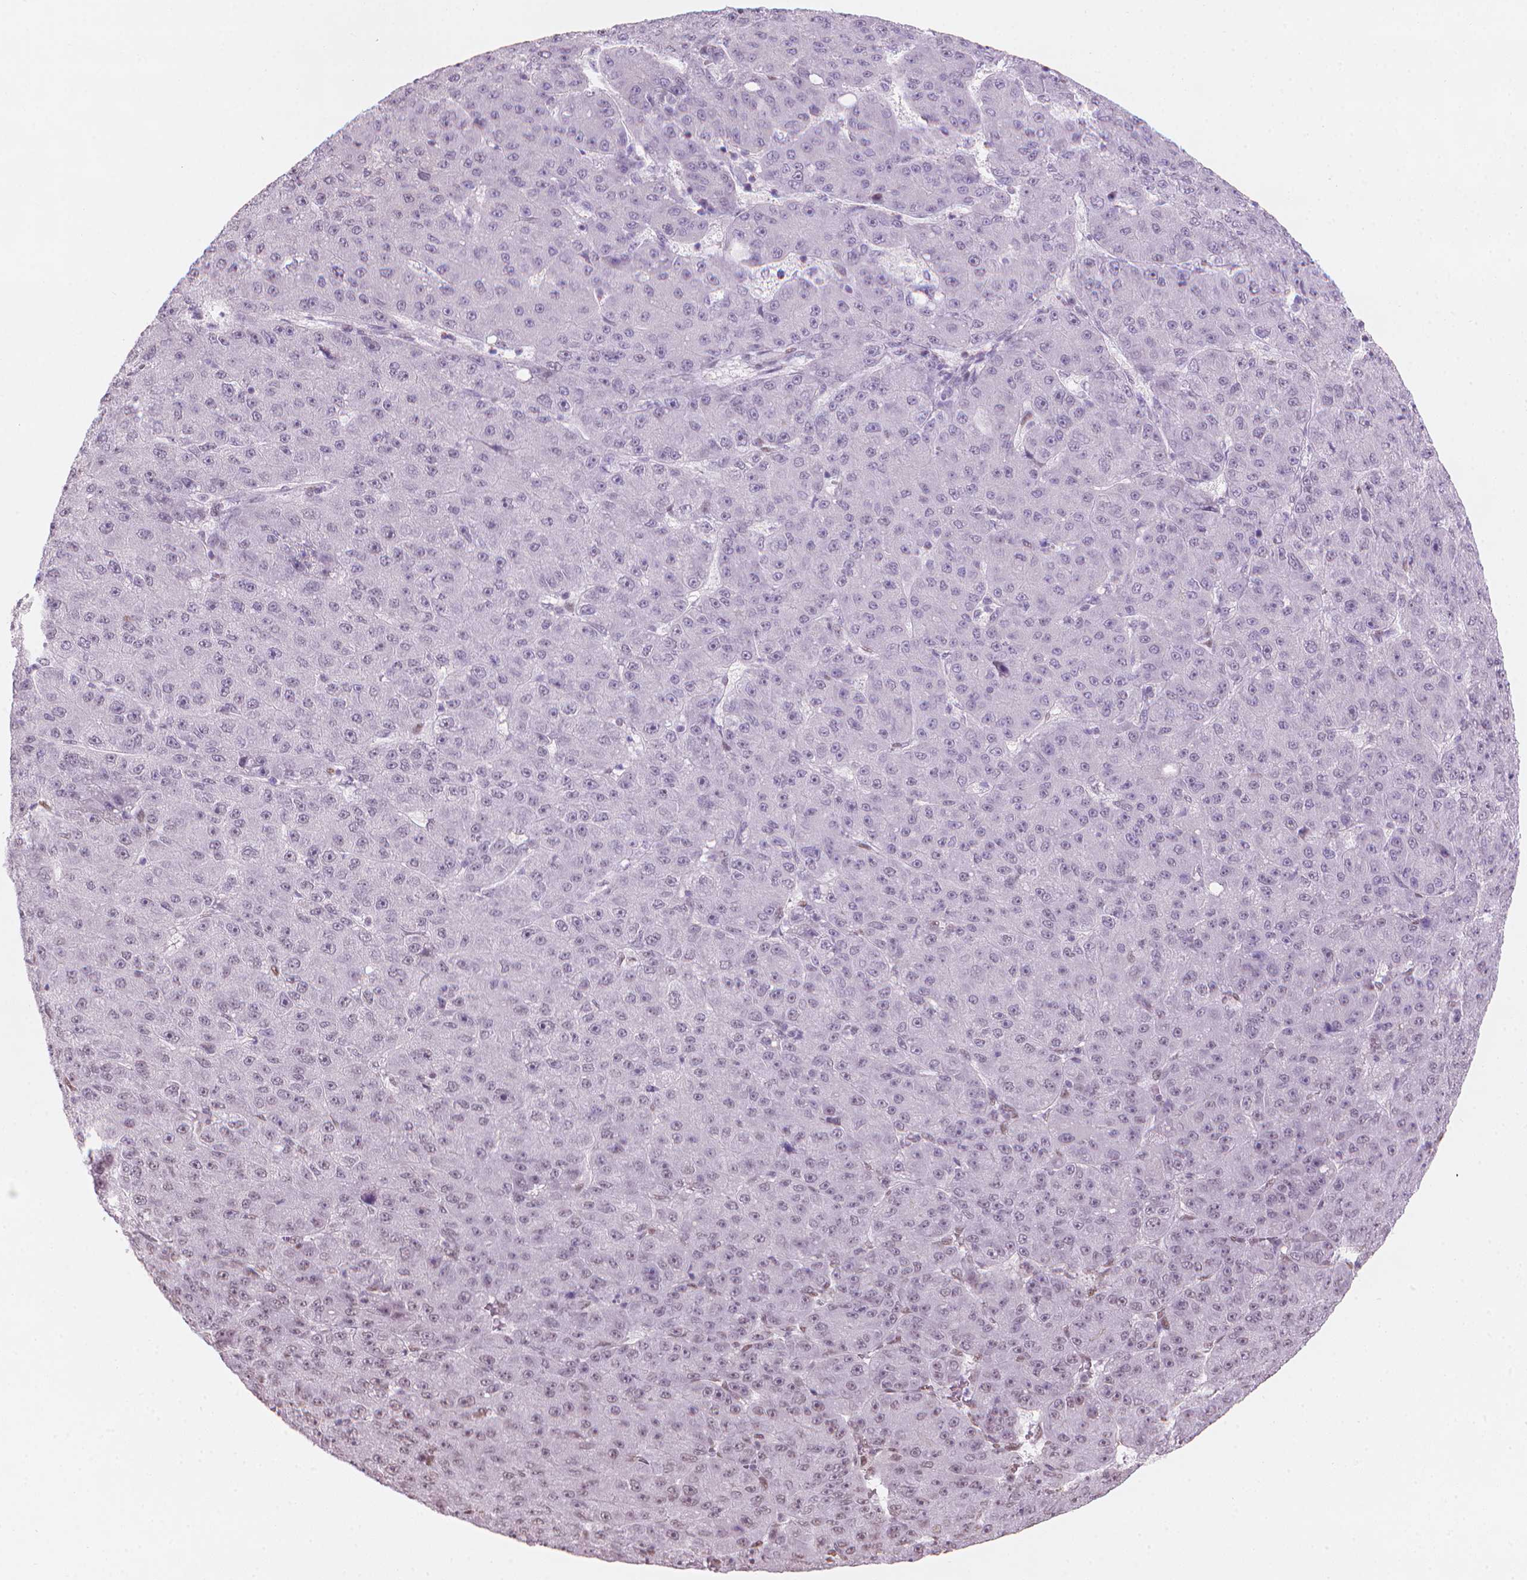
{"staining": {"intensity": "weak", "quantity": "<25%", "location": "nuclear"}, "tissue": "liver cancer", "cell_type": "Tumor cells", "image_type": "cancer", "snomed": [{"axis": "morphology", "description": "Carcinoma, Hepatocellular, NOS"}, {"axis": "topography", "description": "Liver"}], "caption": "An image of liver hepatocellular carcinoma stained for a protein demonstrates no brown staining in tumor cells.", "gene": "PIAS2", "patient": {"sex": "male", "age": 67}}